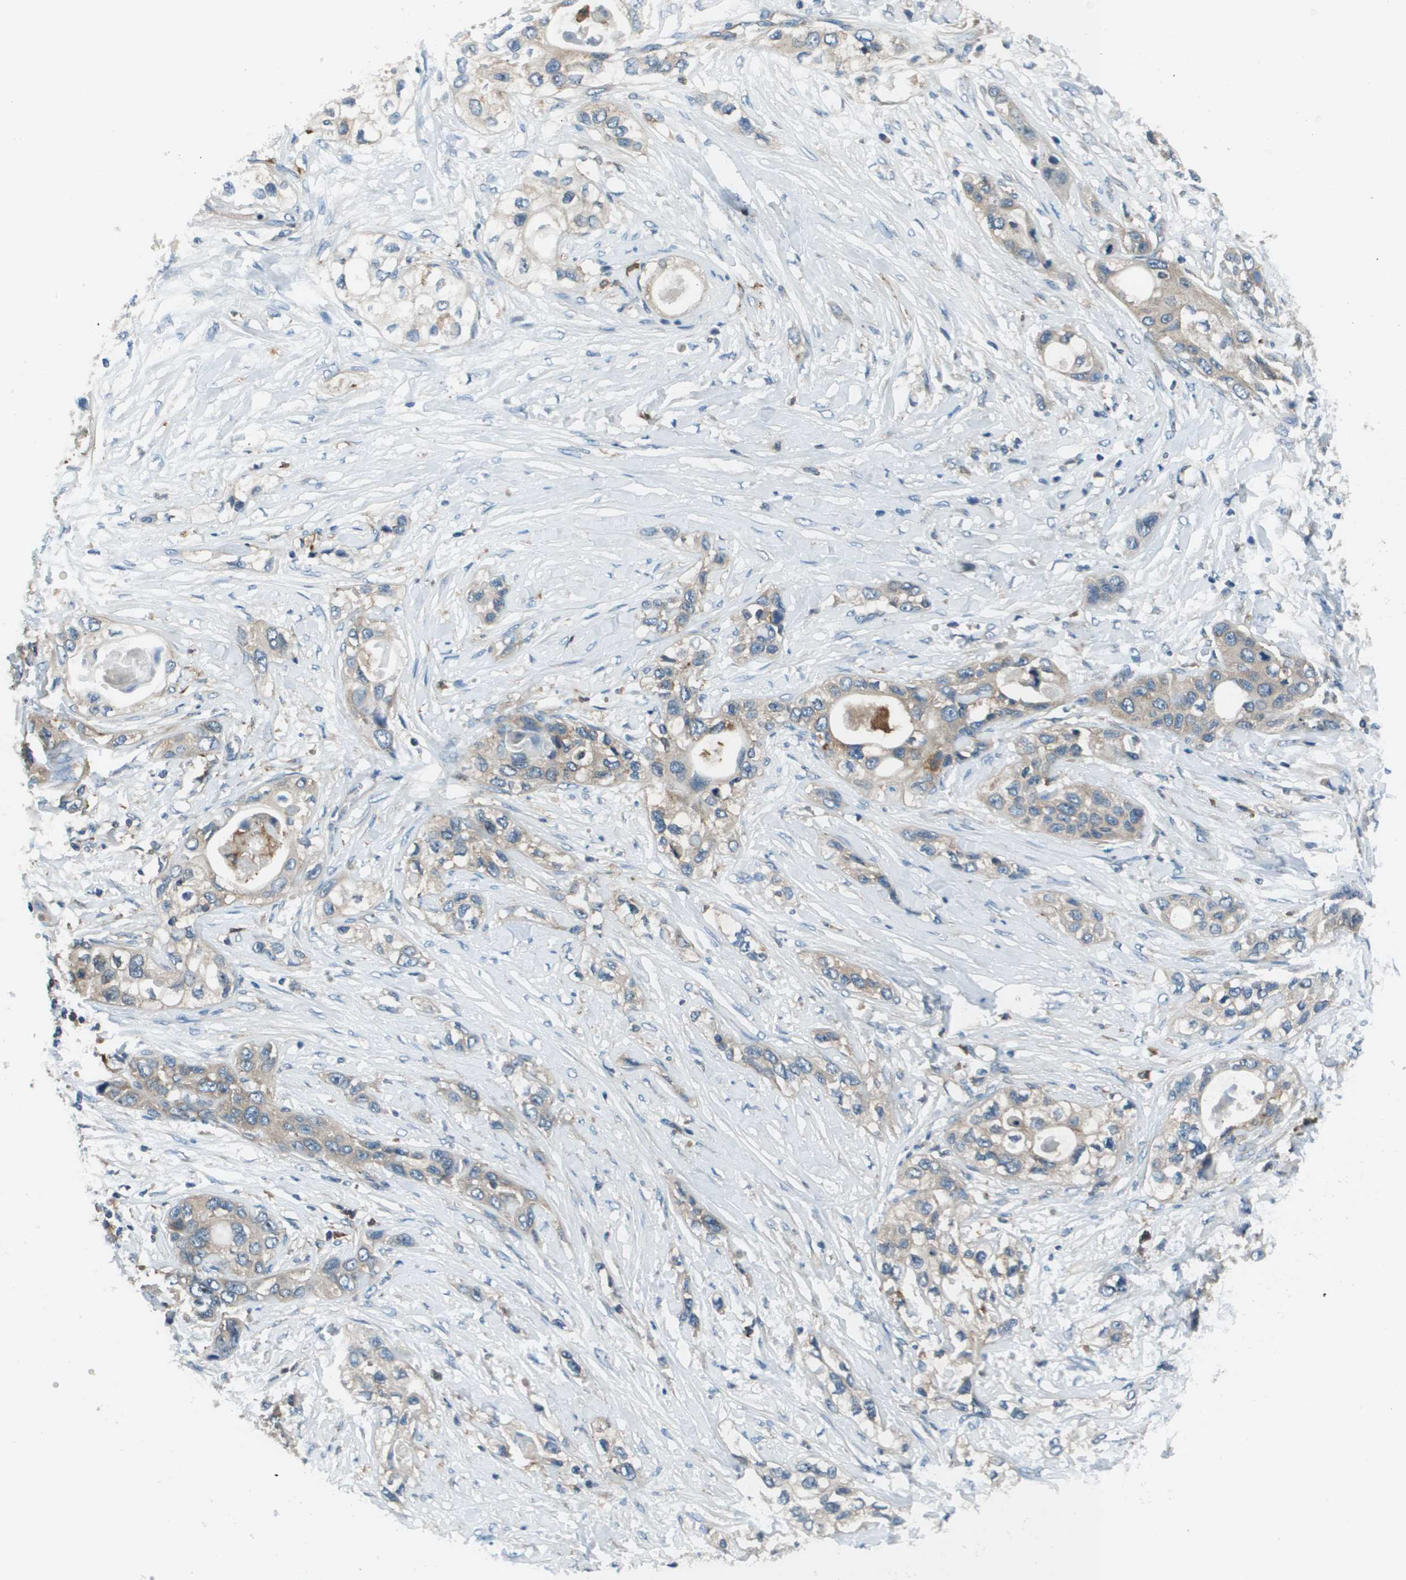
{"staining": {"intensity": "weak", "quantity": "<25%", "location": "cytoplasmic/membranous"}, "tissue": "pancreatic cancer", "cell_type": "Tumor cells", "image_type": "cancer", "snomed": [{"axis": "morphology", "description": "Adenocarcinoma, NOS"}, {"axis": "topography", "description": "Pancreas"}], "caption": "IHC histopathology image of neoplastic tissue: adenocarcinoma (pancreatic) stained with DAB exhibits no significant protein positivity in tumor cells. (Stains: DAB (3,3'-diaminobenzidine) IHC with hematoxylin counter stain, Microscopy: brightfield microscopy at high magnification).", "gene": "EIF3B", "patient": {"sex": "female", "age": 70}}